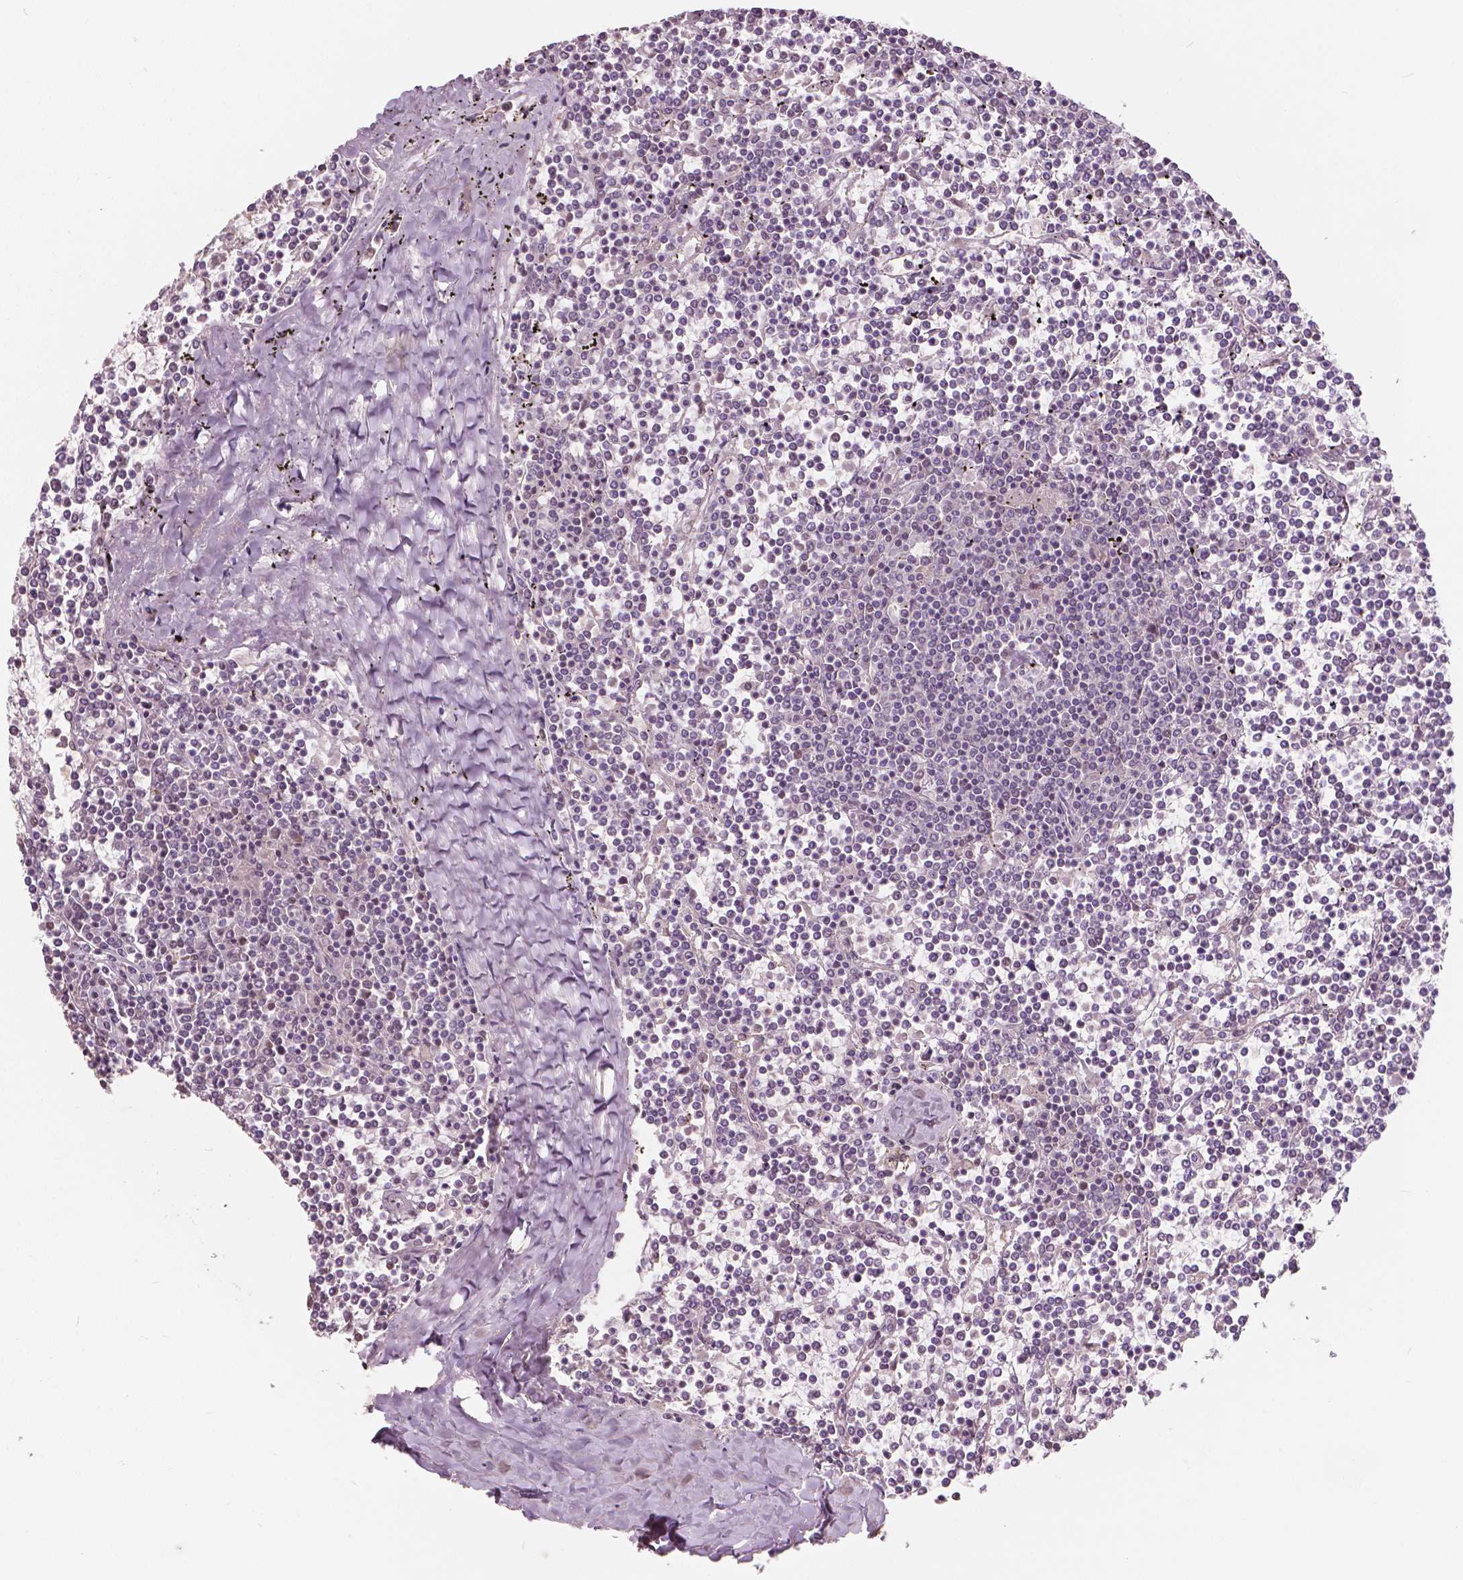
{"staining": {"intensity": "negative", "quantity": "none", "location": "none"}, "tissue": "lymphoma", "cell_type": "Tumor cells", "image_type": "cancer", "snomed": [{"axis": "morphology", "description": "Malignant lymphoma, non-Hodgkin's type, Low grade"}, {"axis": "topography", "description": "Spleen"}], "caption": "Photomicrograph shows no significant protein staining in tumor cells of malignant lymphoma, non-Hodgkin's type (low-grade).", "gene": "HOXA10", "patient": {"sex": "female", "age": 19}}